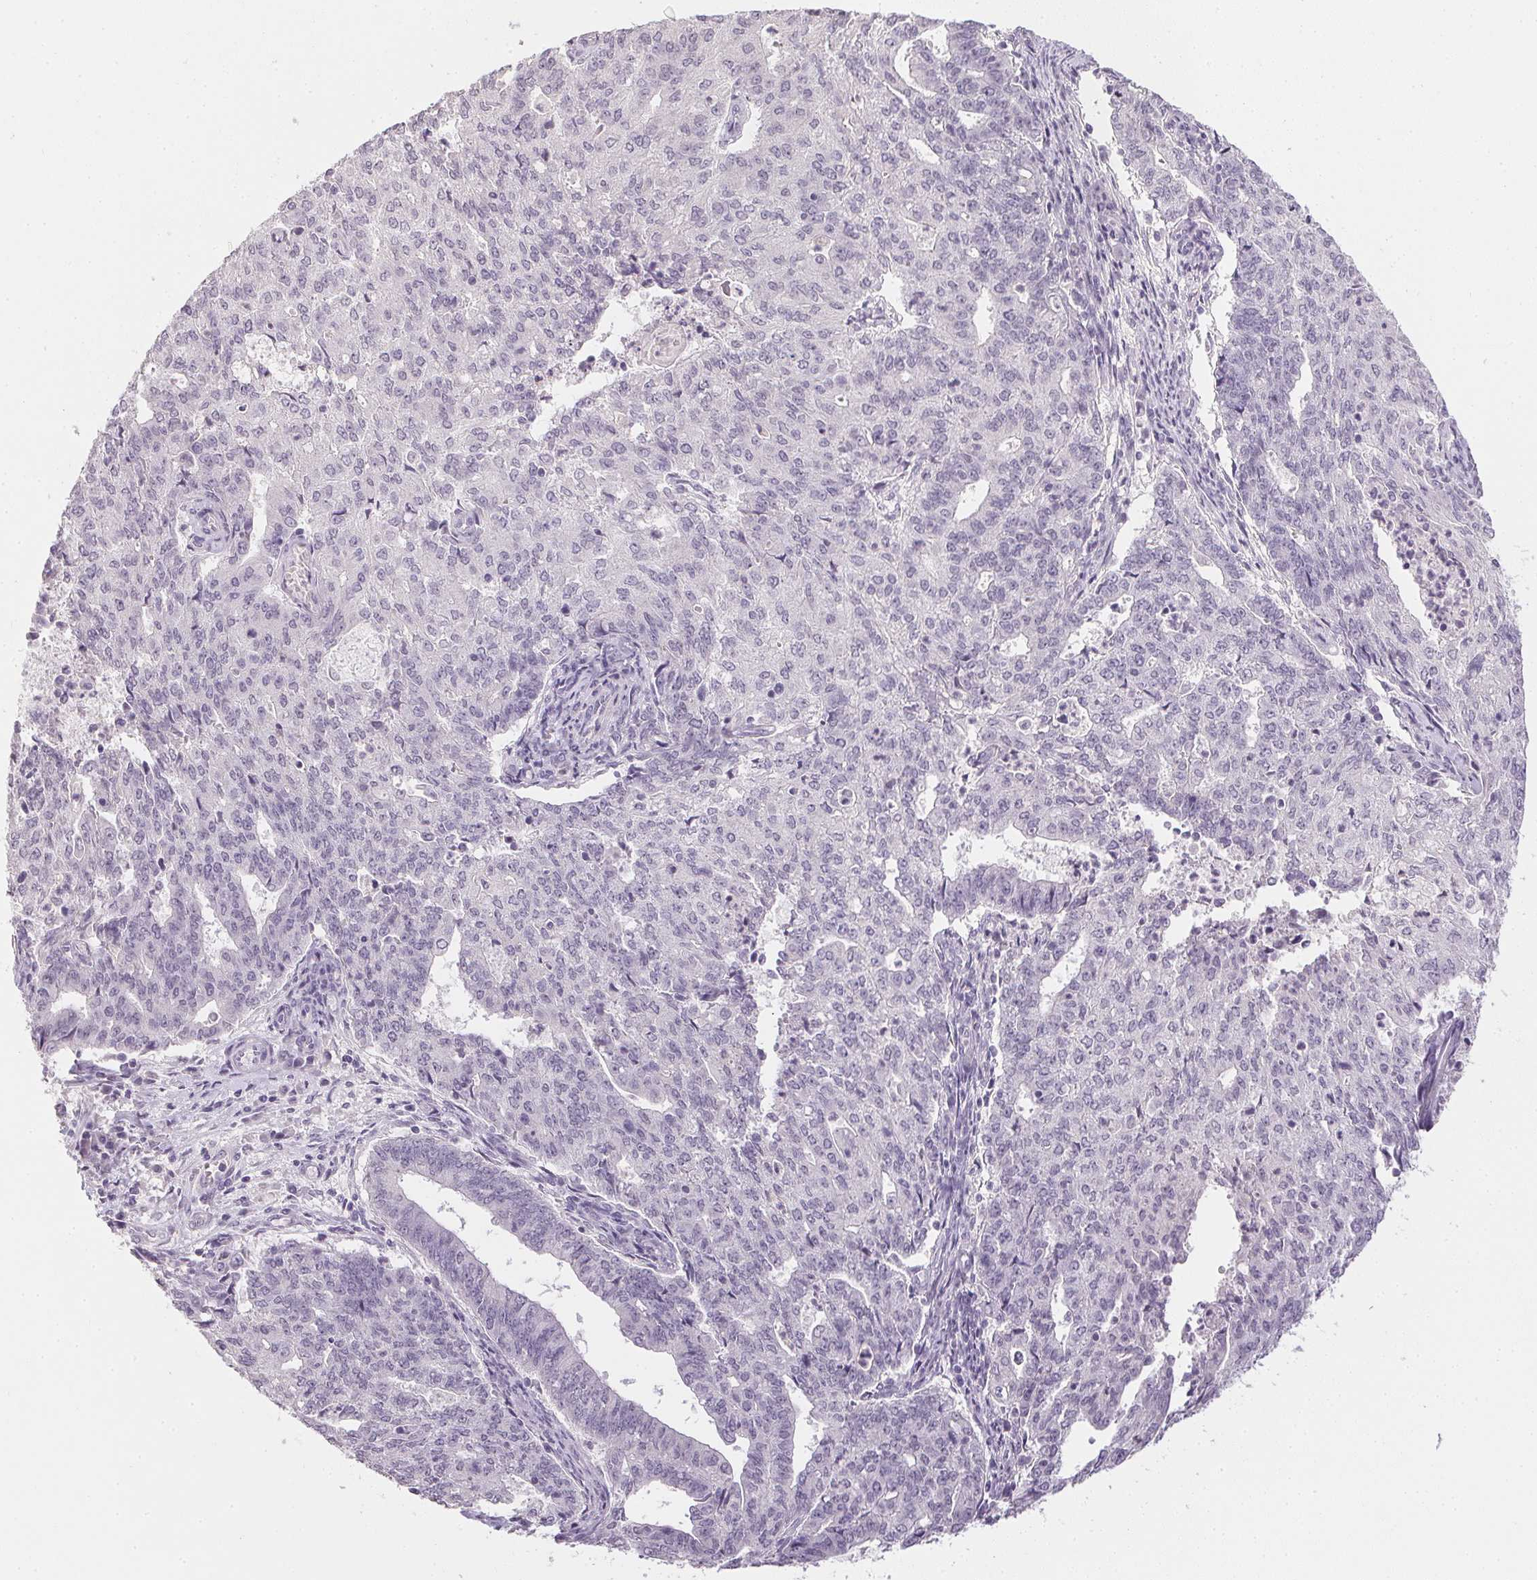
{"staining": {"intensity": "negative", "quantity": "none", "location": "none"}, "tissue": "endometrial cancer", "cell_type": "Tumor cells", "image_type": "cancer", "snomed": [{"axis": "morphology", "description": "Adenocarcinoma, NOS"}, {"axis": "topography", "description": "Endometrium"}], "caption": "The image shows no staining of tumor cells in endometrial adenocarcinoma.", "gene": "PPY", "patient": {"sex": "female", "age": 82}}